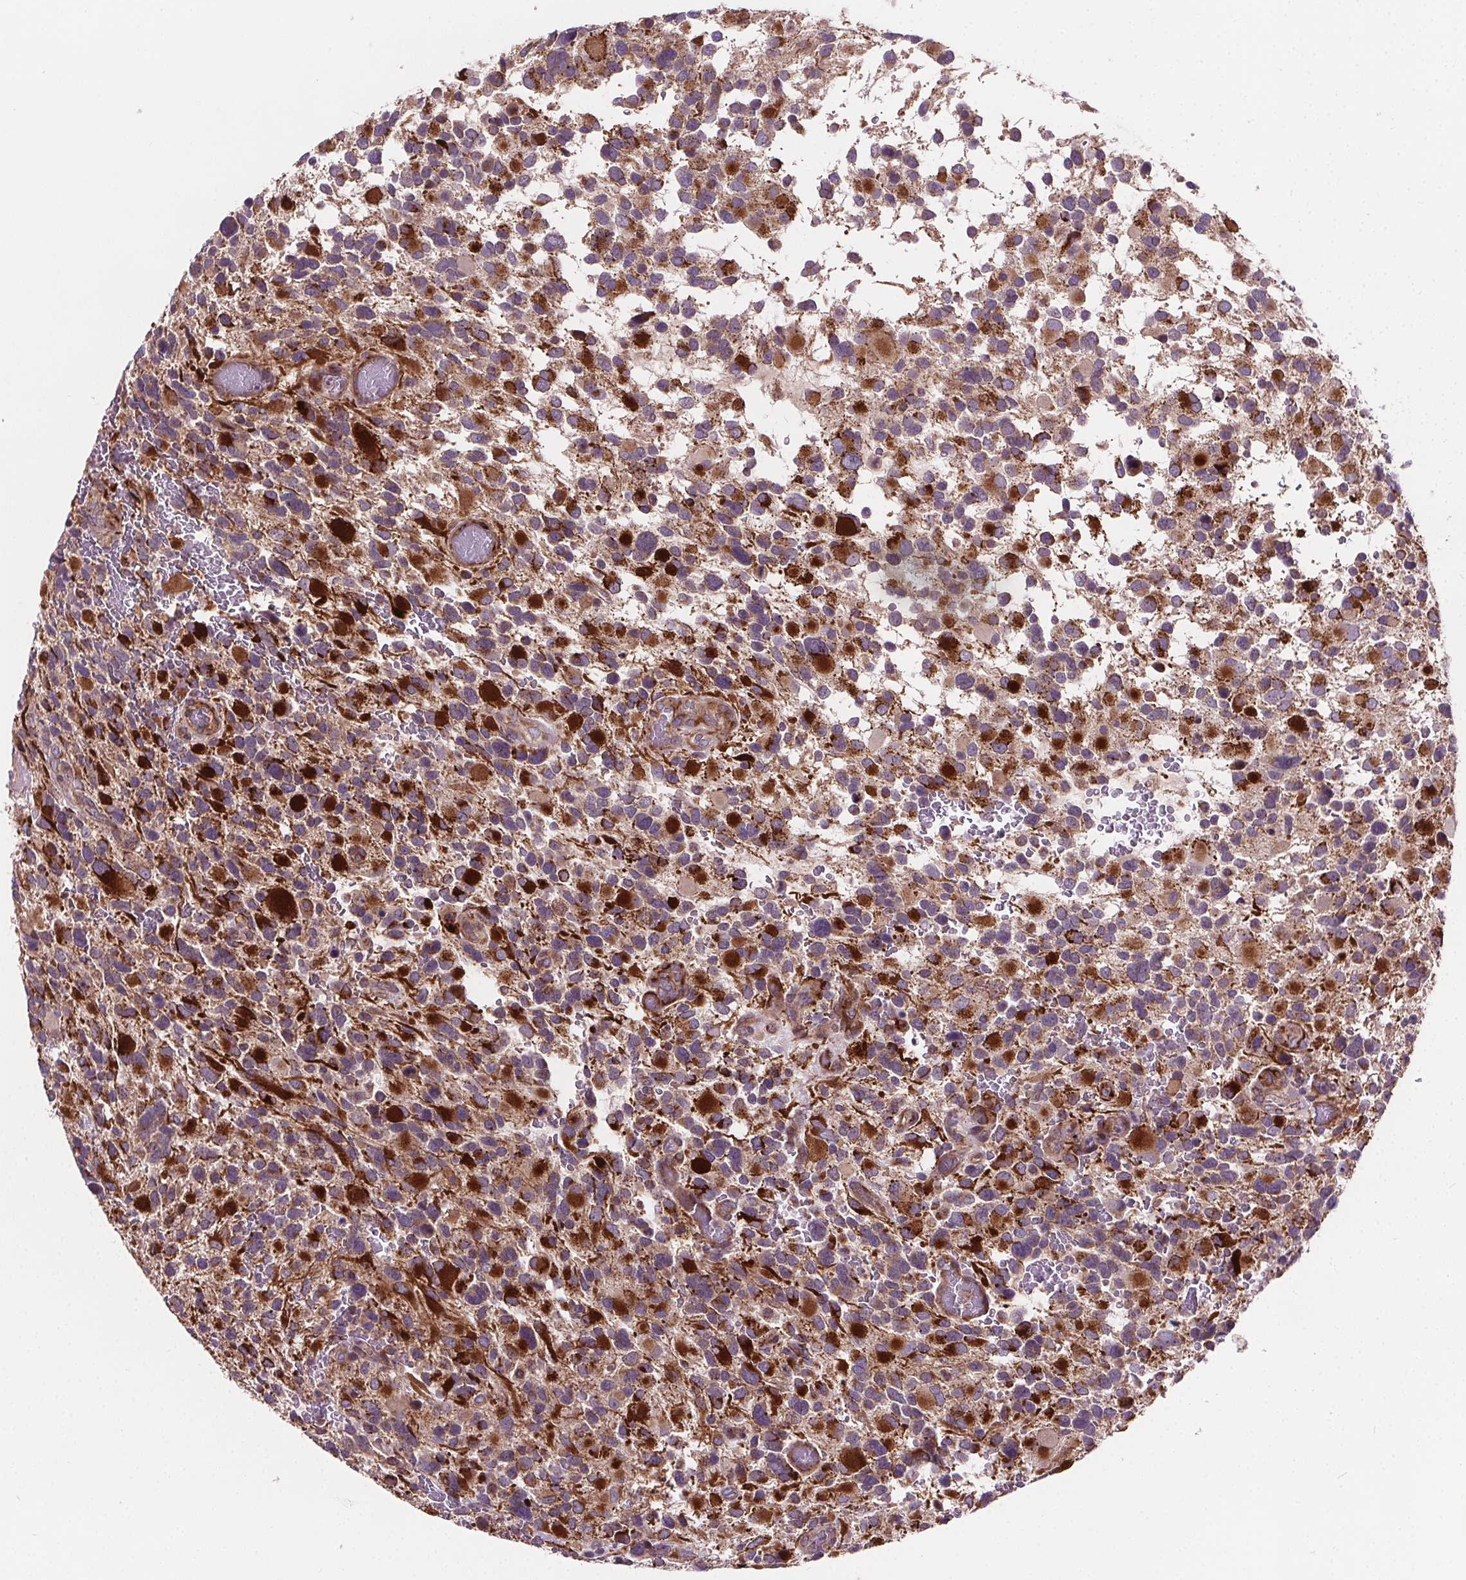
{"staining": {"intensity": "strong", "quantity": "25%-75%", "location": "cytoplasmic/membranous"}, "tissue": "glioma", "cell_type": "Tumor cells", "image_type": "cancer", "snomed": [{"axis": "morphology", "description": "Glioma, malignant, Low grade"}, {"axis": "topography", "description": "Brain"}], "caption": "A brown stain highlights strong cytoplasmic/membranous positivity of a protein in human low-grade glioma (malignant) tumor cells.", "gene": "GOLT1B", "patient": {"sex": "female", "age": 32}}